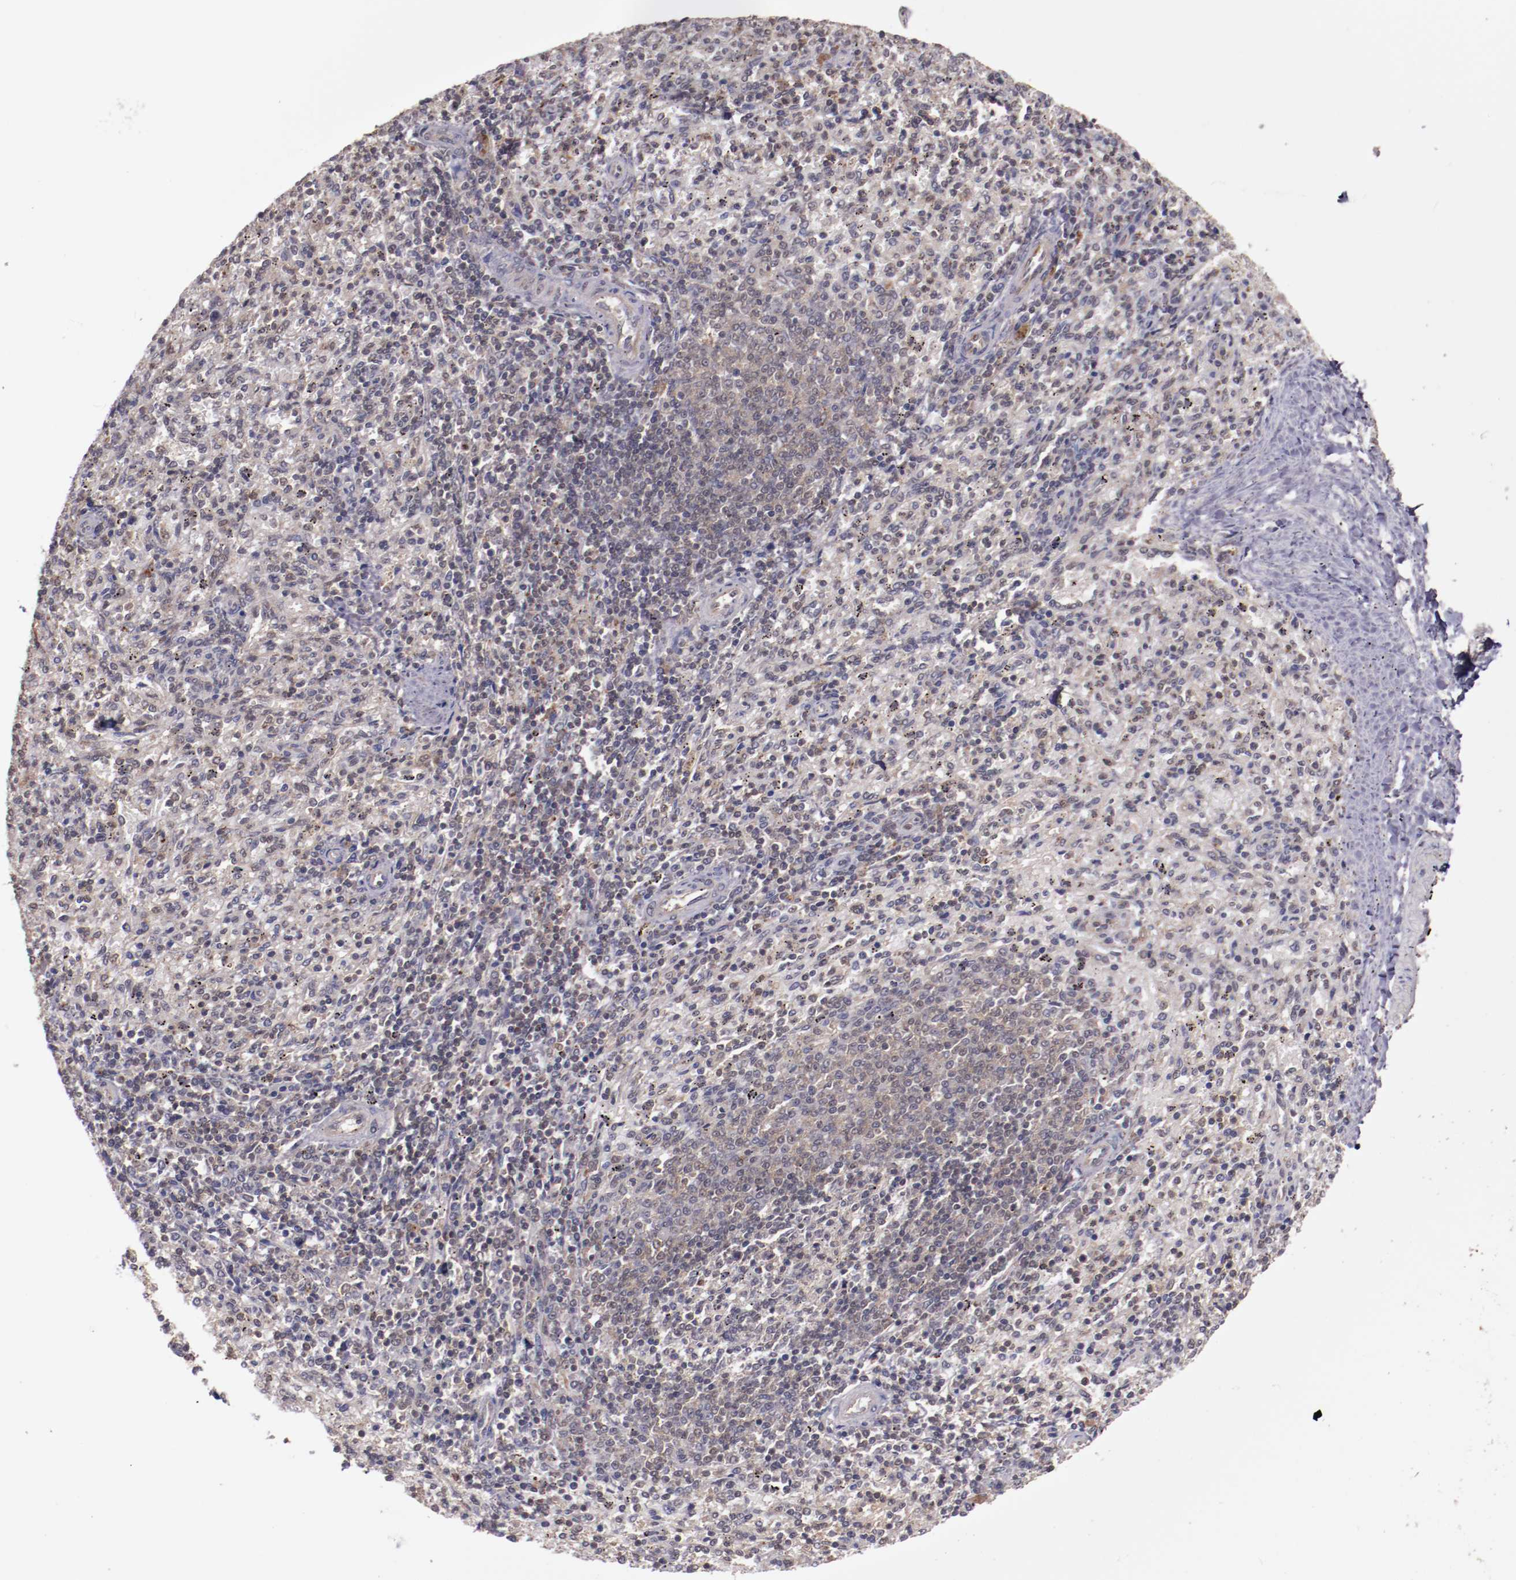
{"staining": {"intensity": "weak", "quantity": "<25%", "location": "nuclear"}, "tissue": "spleen", "cell_type": "Cells in red pulp", "image_type": "normal", "snomed": [{"axis": "morphology", "description": "Normal tissue, NOS"}, {"axis": "topography", "description": "Spleen"}], "caption": "The photomicrograph demonstrates no significant expression in cells in red pulp of spleen.", "gene": "FTSJ1", "patient": {"sex": "female", "age": 10}}